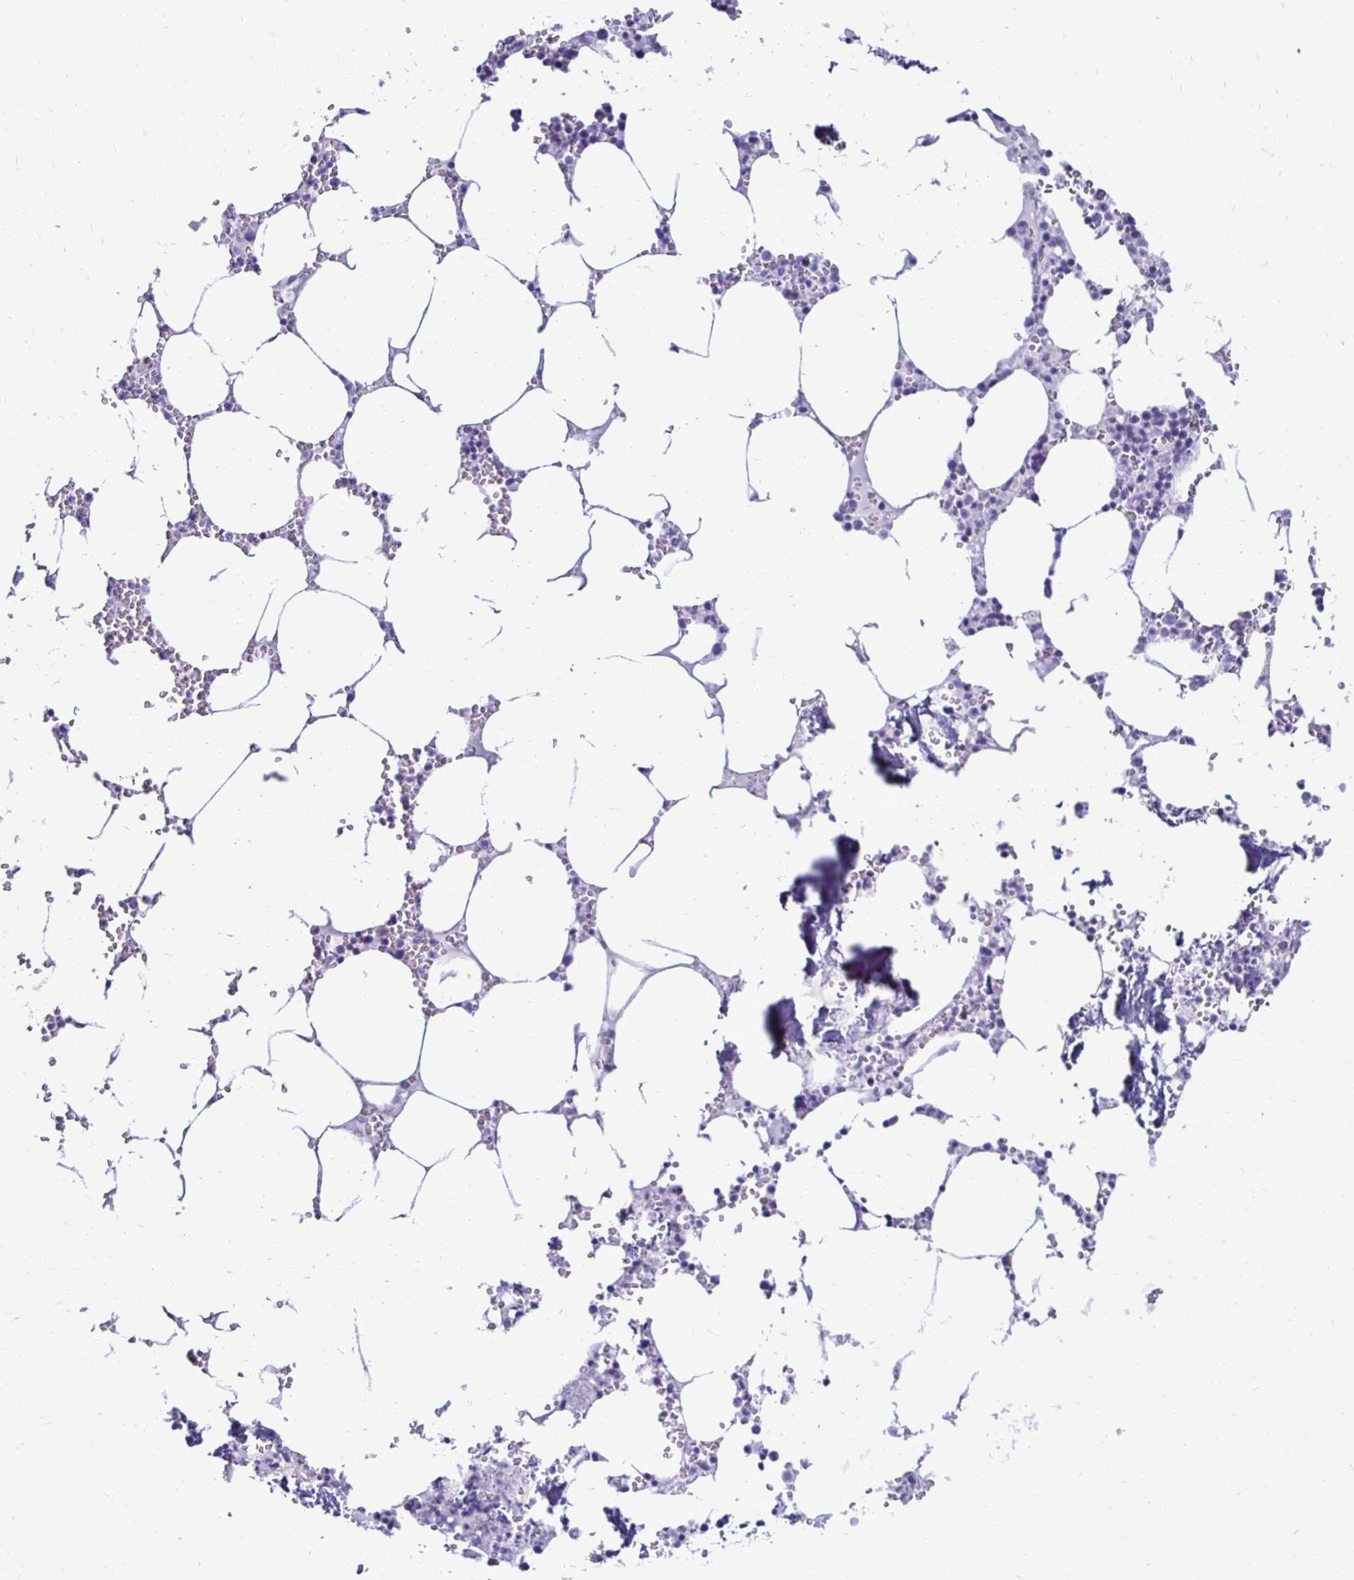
{"staining": {"intensity": "negative", "quantity": "none", "location": "none"}, "tissue": "bone marrow", "cell_type": "Hematopoietic cells", "image_type": "normal", "snomed": [{"axis": "morphology", "description": "Normal tissue, NOS"}, {"axis": "topography", "description": "Bone marrow"}], "caption": "This is an IHC histopathology image of normal human bone marrow. There is no positivity in hematopoietic cells.", "gene": "CST5", "patient": {"sex": "male", "age": 54}}